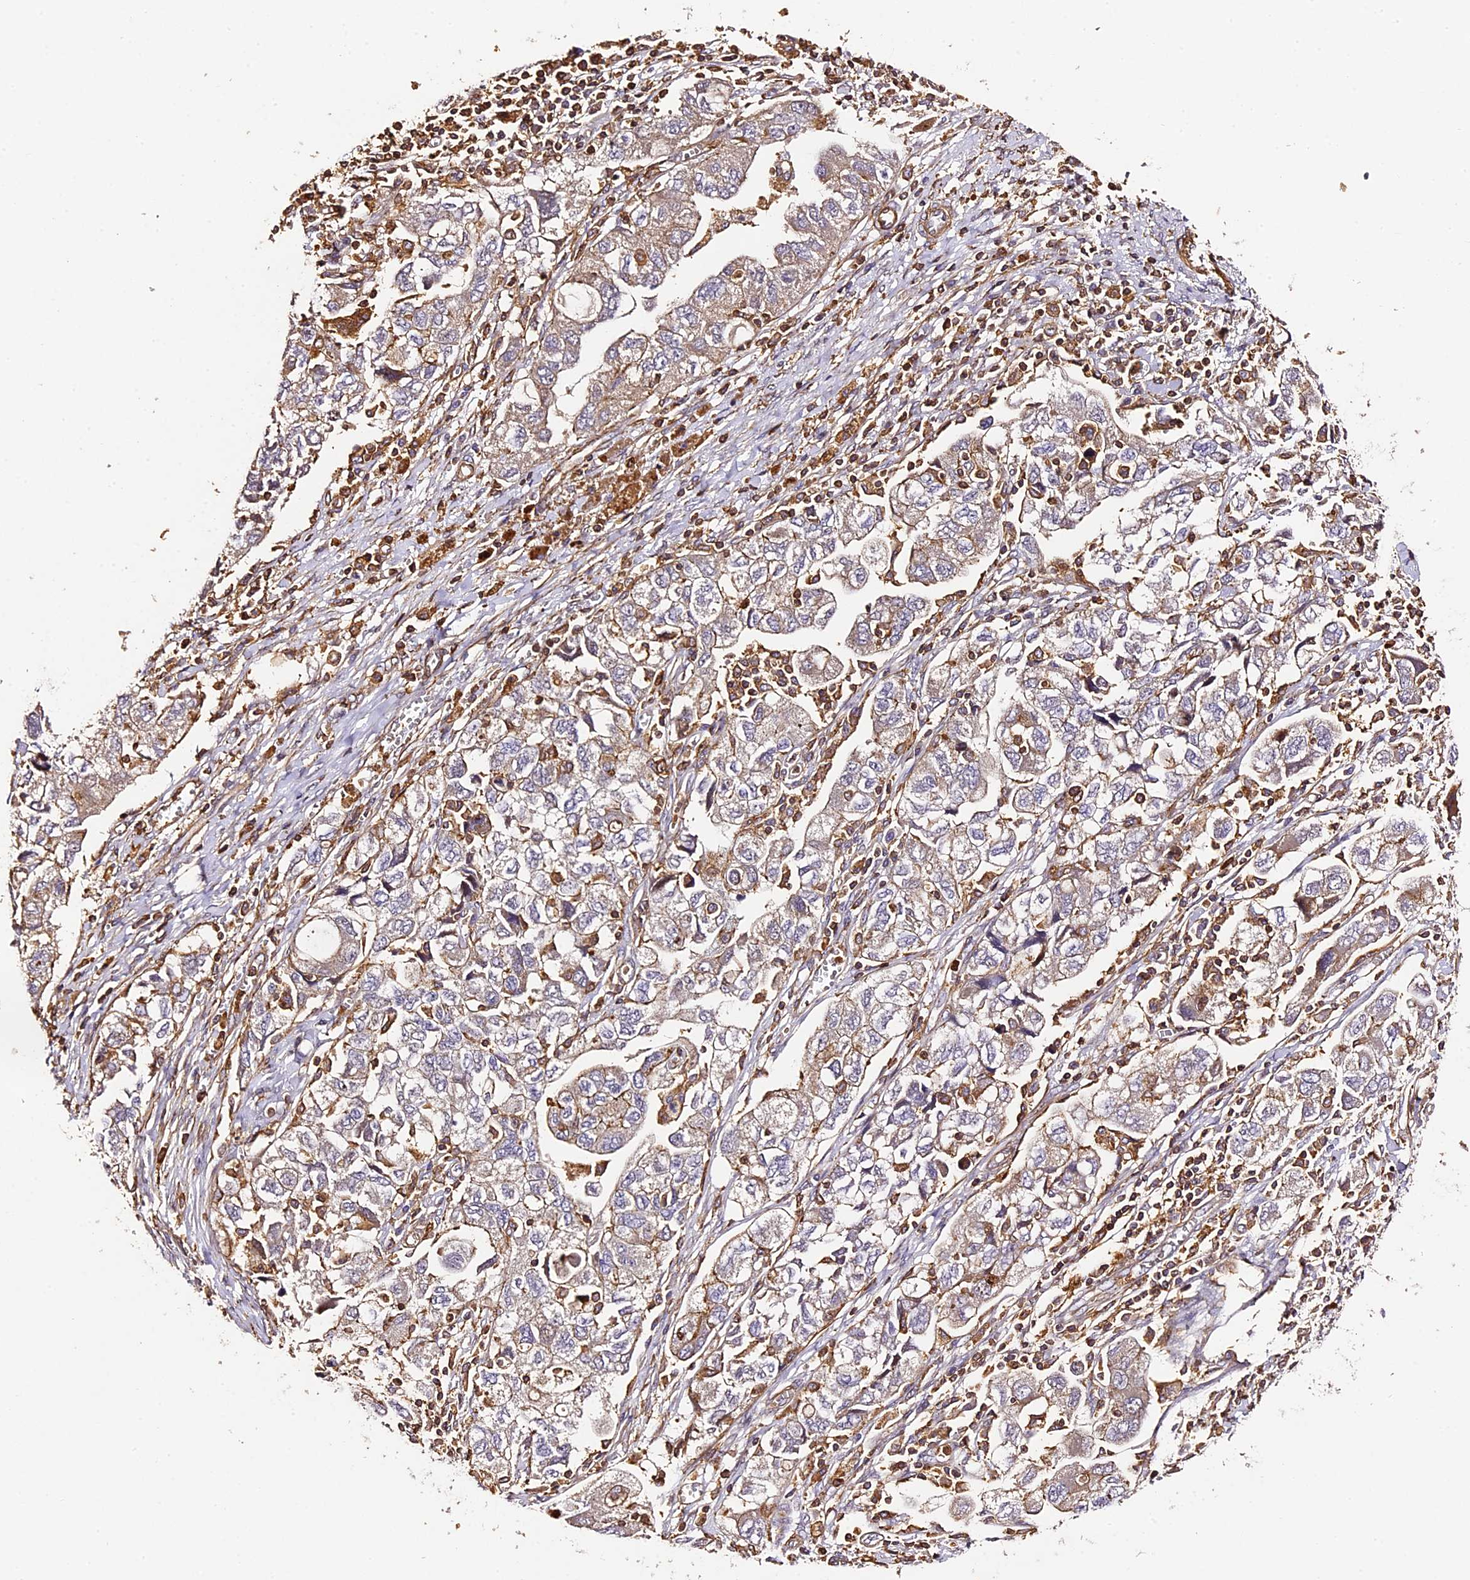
{"staining": {"intensity": "weak", "quantity": ">75%", "location": "cytoplasmic/membranous"}, "tissue": "ovarian cancer", "cell_type": "Tumor cells", "image_type": "cancer", "snomed": [{"axis": "morphology", "description": "Carcinoma, NOS"}, {"axis": "morphology", "description": "Cystadenocarcinoma, serous, NOS"}, {"axis": "topography", "description": "Ovary"}], "caption": "About >75% of tumor cells in human ovarian cancer show weak cytoplasmic/membranous protein staining as visualized by brown immunohistochemical staining.", "gene": "RAPSN", "patient": {"sex": "female", "age": 69}}